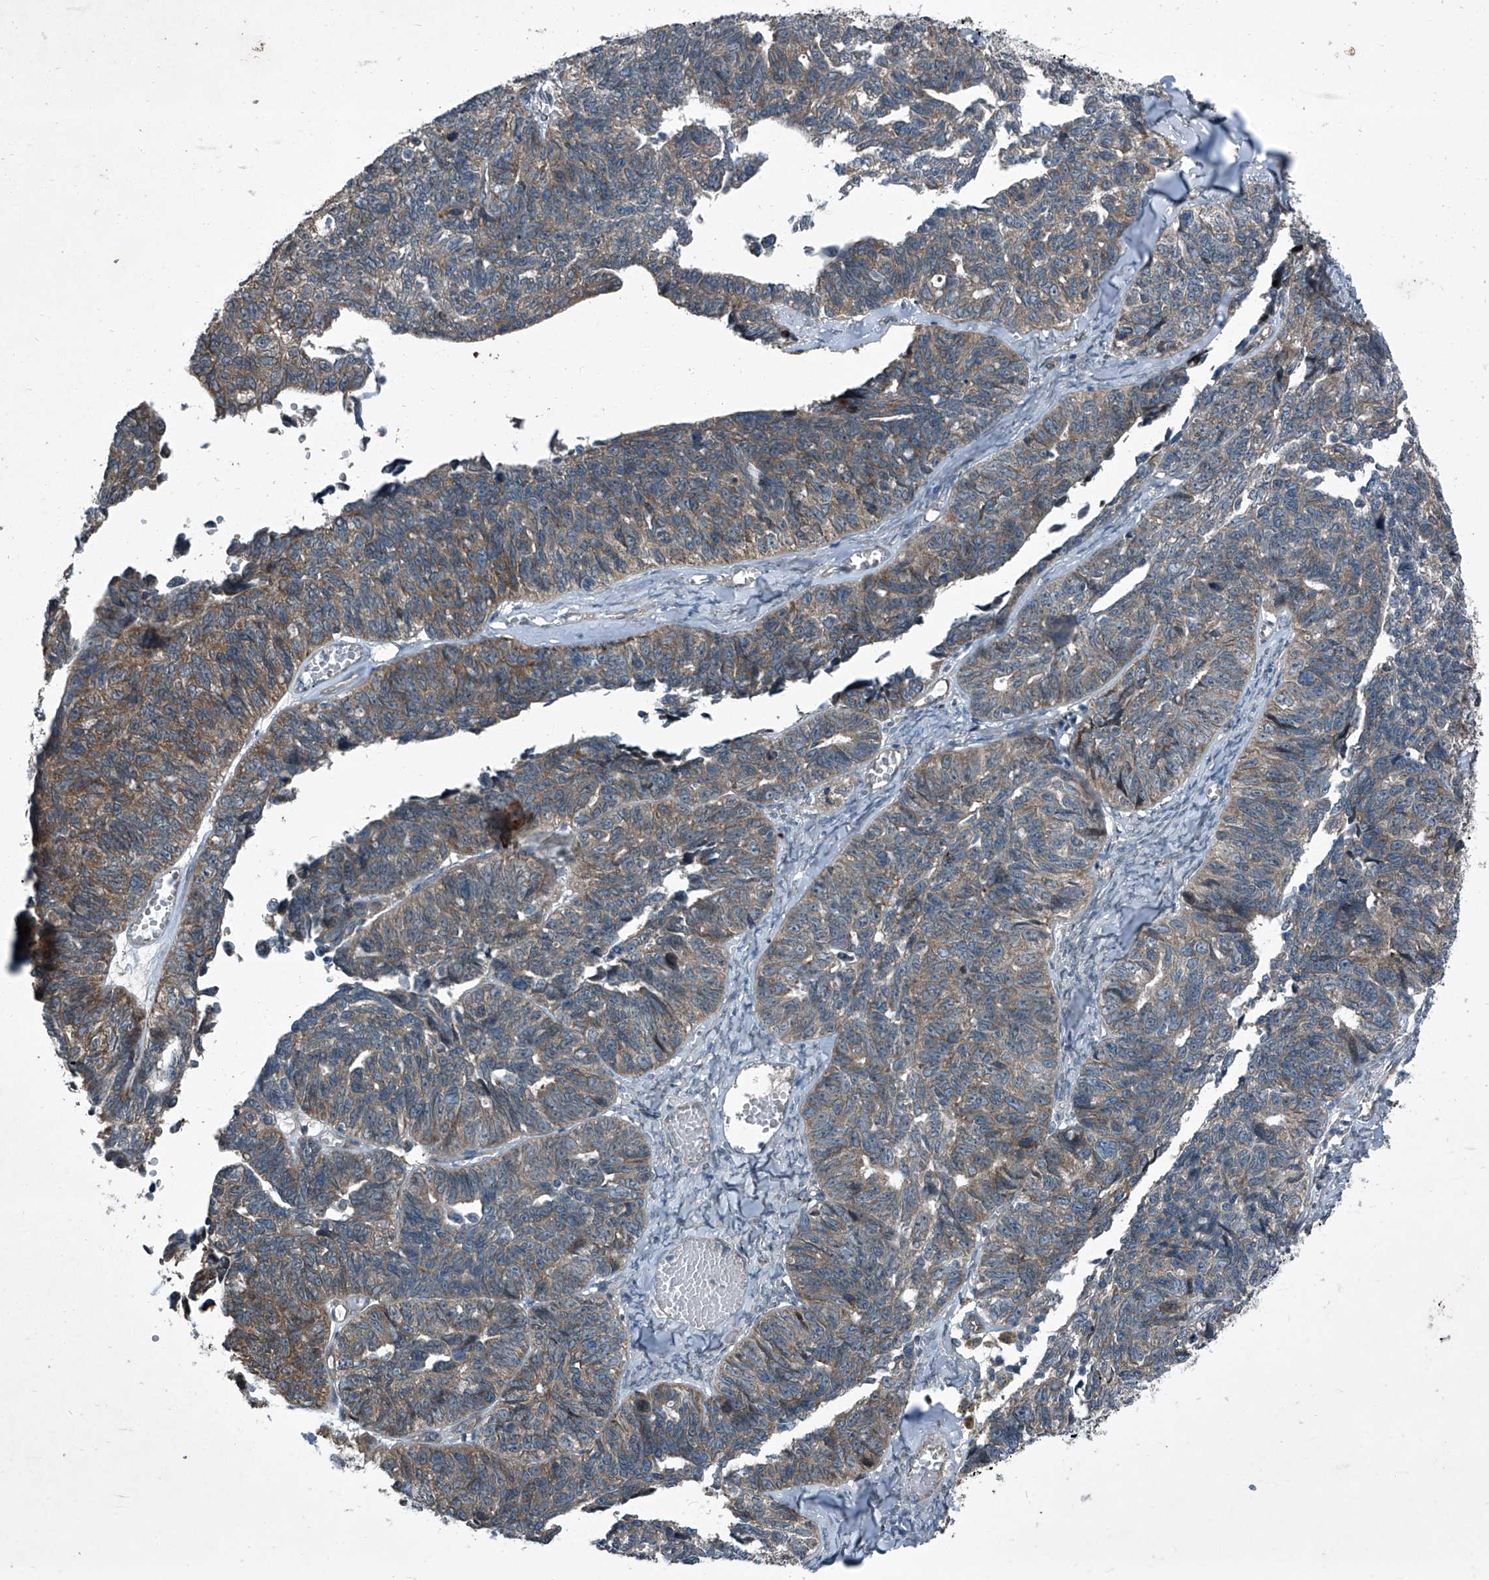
{"staining": {"intensity": "weak", "quantity": "25%-75%", "location": "cytoplasmic/membranous"}, "tissue": "ovarian cancer", "cell_type": "Tumor cells", "image_type": "cancer", "snomed": [{"axis": "morphology", "description": "Cystadenocarcinoma, serous, NOS"}, {"axis": "topography", "description": "Ovary"}], "caption": "A photomicrograph of human ovarian cancer (serous cystadenocarcinoma) stained for a protein shows weak cytoplasmic/membranous brown staining in tumor cells.", "gene": "SENP2", "patient": {"sex": "female", "age": 79}}